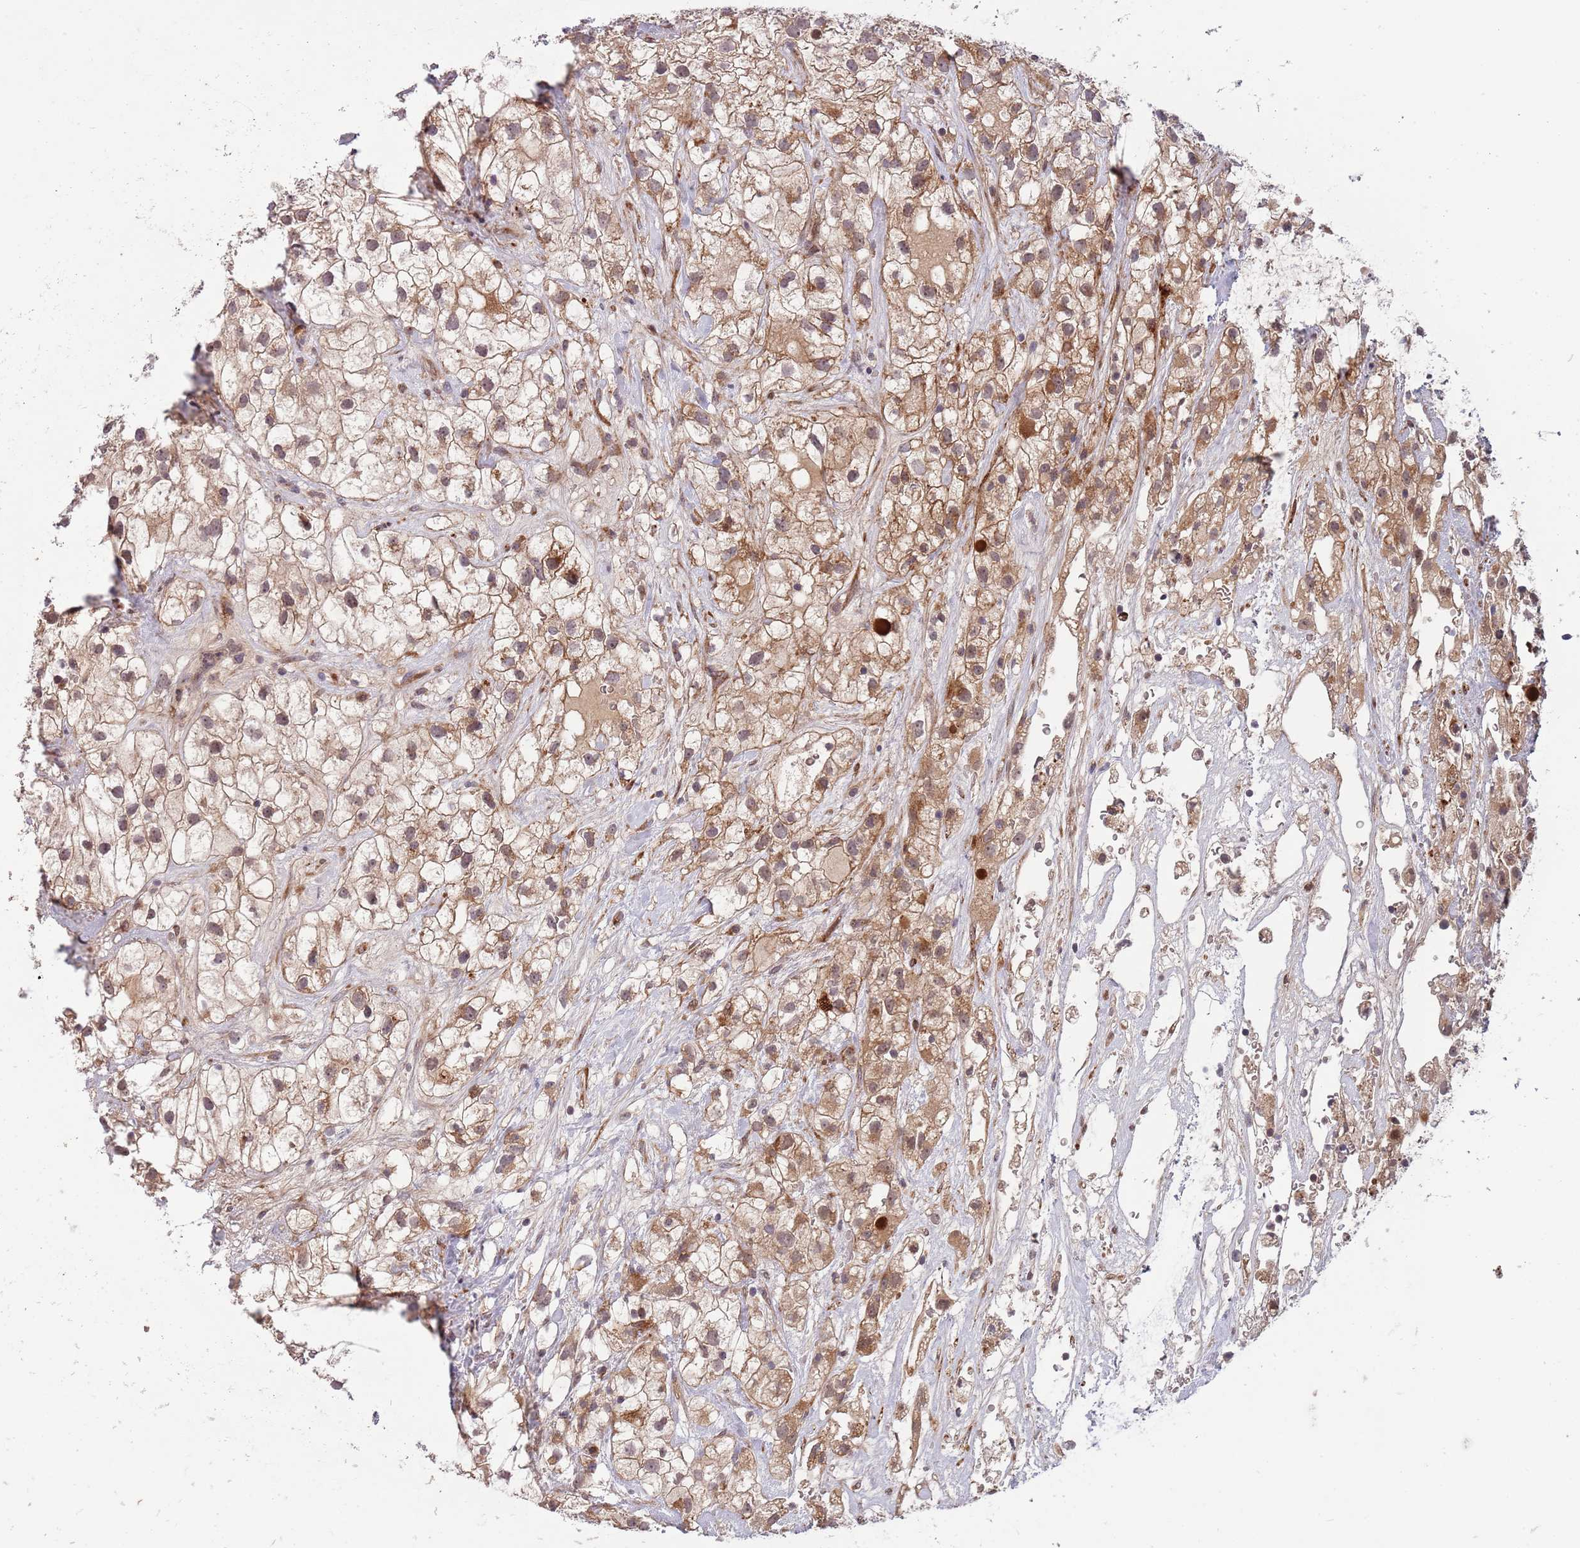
{"staining": {"intensity": "moderate", "quantity": ">75%", "location": "cytoplasmic/membranous,nuclear"}, "tissue": "renal cancer", "cell_type": "Tumor cells", "image_type": "cancer", "snomed": [{"axis": "morphology", "description": "Adenocarcinoma, NOS"}, {"axis": "topography", "description": "Kidney"}], "caption": "IHC image of neoplastic tissue: adenocarcinoma (renal) stained using immunohistochemistry (IHC) demonstrates medium levels of moderate protein expression localized specifically in the cytoplasmic/membranous and nuclear of tumor cells, appearing as a cytoplasmic/membranous and nuclear brown color.", "gene": "NT5DC4", "patient": {"sex": "male", "age": 59}}